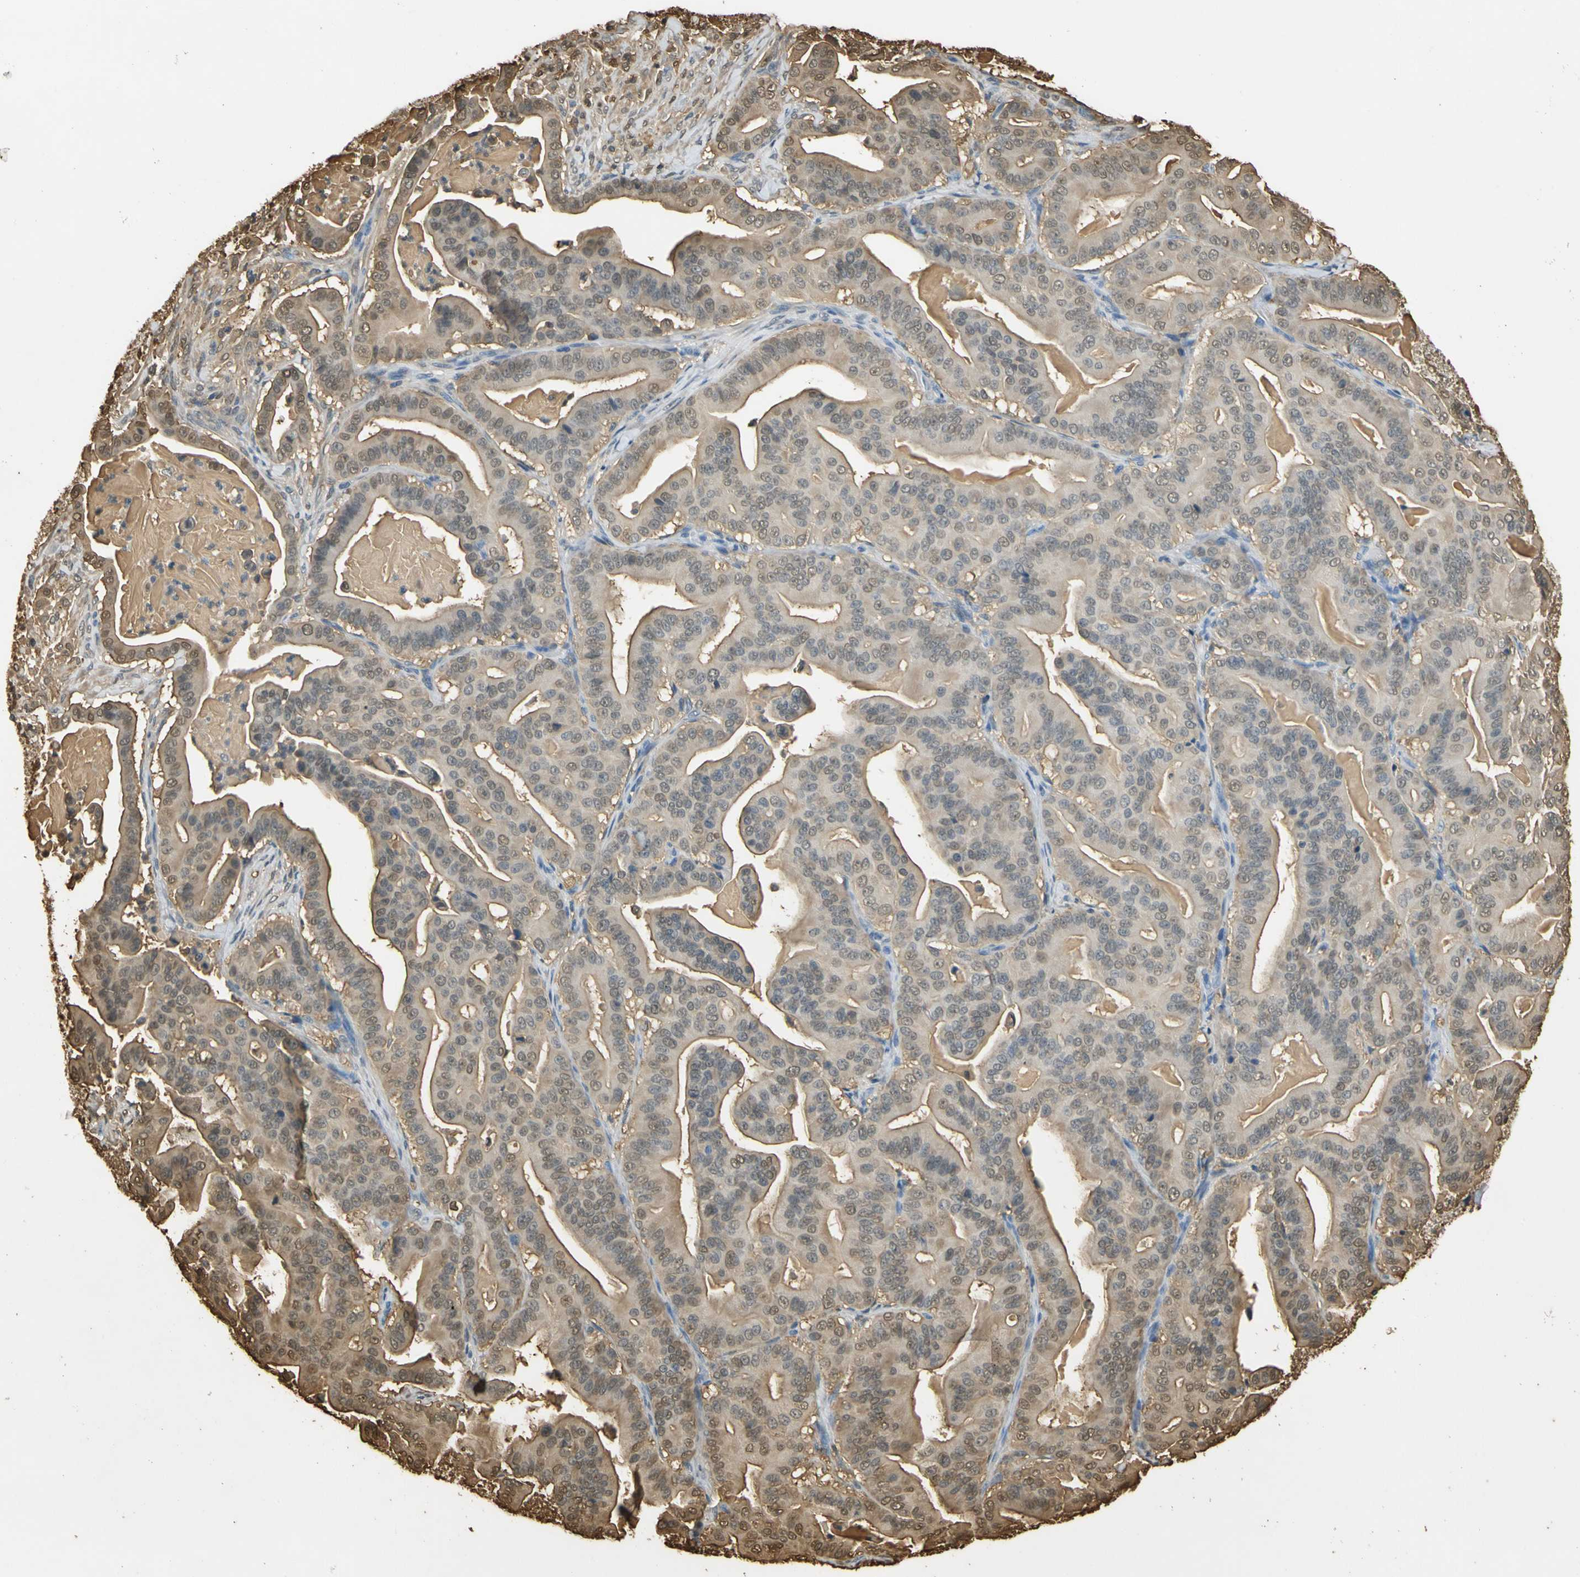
{"staining": {"intensity": "weak", "quantity": ">75%", "location": "cytoplasmic/membranous,nuclear"}, "tissue": "pancreatic cancer", "cell_type": "Tumor cells", "image_type": "cancer", "snomed": [{"axis": "morphology", "description": "Adenocarcinoma, NOS"}, {"axis": "topography", "description": "Pancreas"}], "caption": "This image demonstrates immunohistochemistry staining of pancreatic cancer (adenocarcinoma), with low weak cytoplasmic/membranous and nuclear expression in approximately >75% of tumor cells.", "gene": "S100A6", "patient": {"sex": "male", "age": 63}}